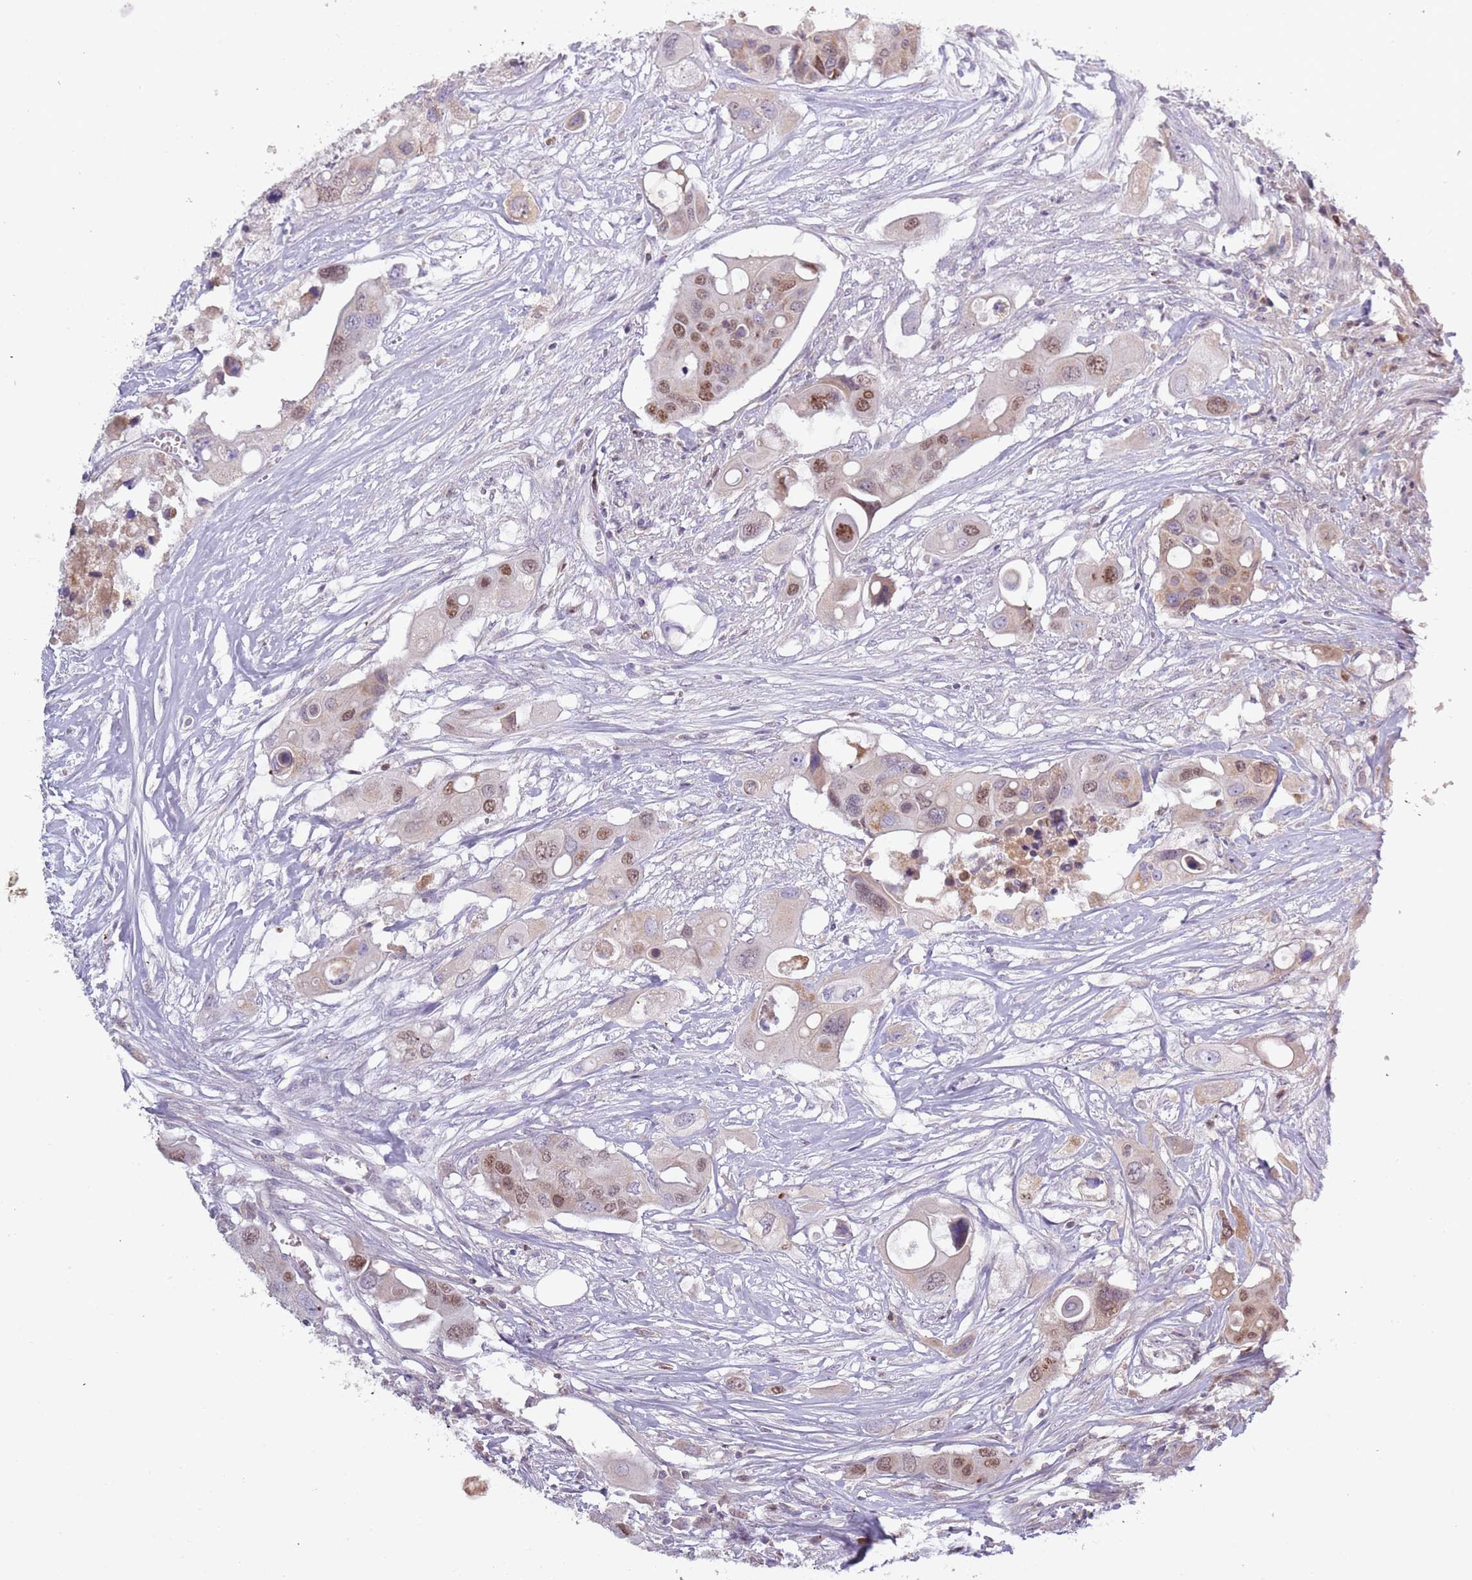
{"staining": {"intensity": "moderate", "quantity": "25%-75%", "location": "nuclear"}, "tissue": "colorectal cancer", "cell_type": "Tumor cells", "image_type": "cancer", "snomed": [{"axis": "morphology", "description": "Adenocarcinoma, NOS"}, {"axis": "topography", "description": "Colon"}], "caption": "High-magnification brightfield microscopy of colorectal adenocarcinoma stained with DAB (brown) and counterstained with hematoxylin (blue). tumor cells exhibit moderate nuclear positivity is identified in approximately25%-75% of cells.", "gene": "SYS1", "patient": {"sex": "male", "age": 77}}